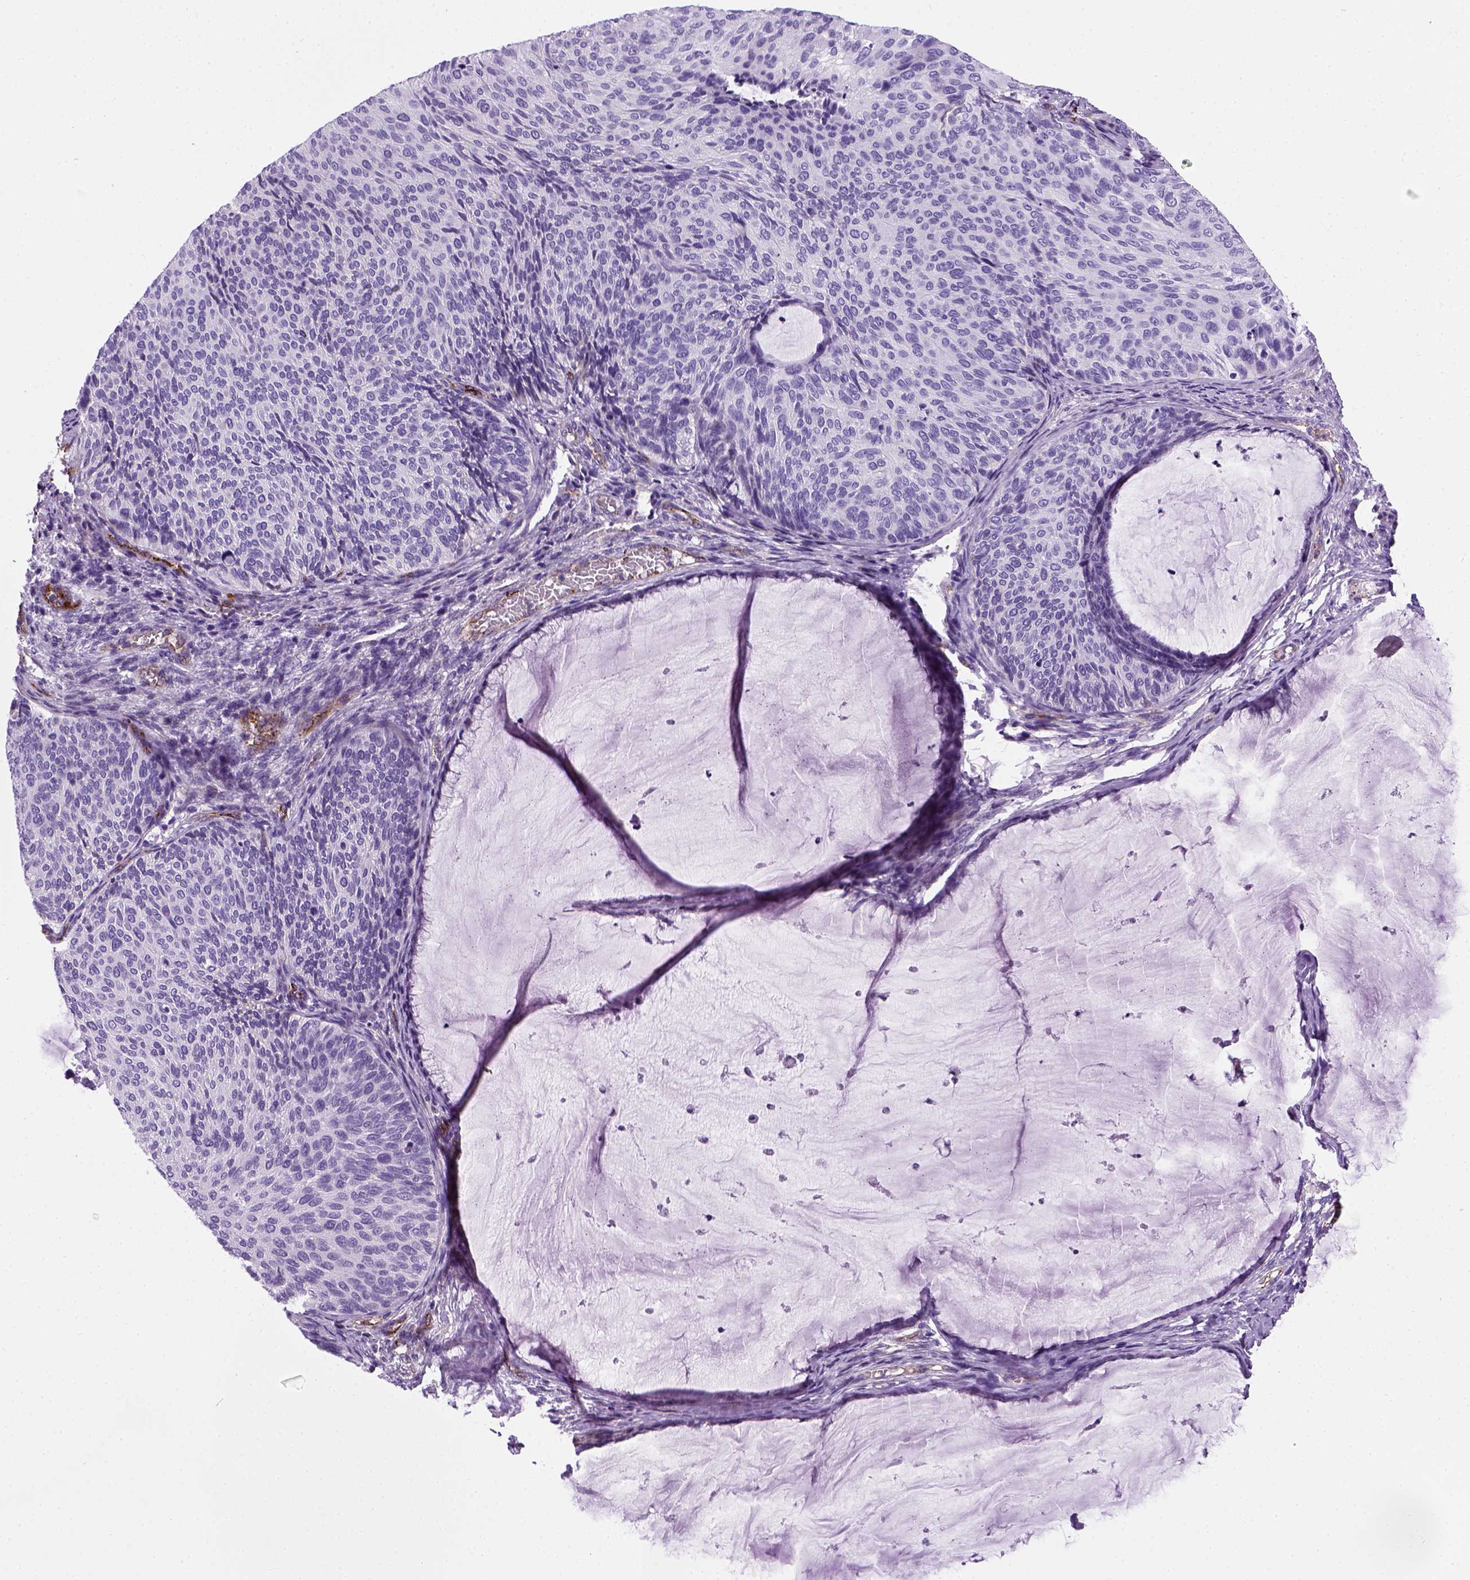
{"staining": {"intensity": "negative", "quantity": "none", "location": "none"}, "tissue": "cervical cancer", "cell_type": "Tumor cells", "image_type": "cancer", "snomed": [{"axis": "morphology", "description": "Squamous cell carcinoma, NOS"}, {"axis": "topography", "description": "Cervix"}], "caption": "Protein analysis of squamous cell carcinoma (cervical) demonstrates no significant expression in tumor cells.", "gene": "VWF", "patient": {"sex": "female", "age": 36}}